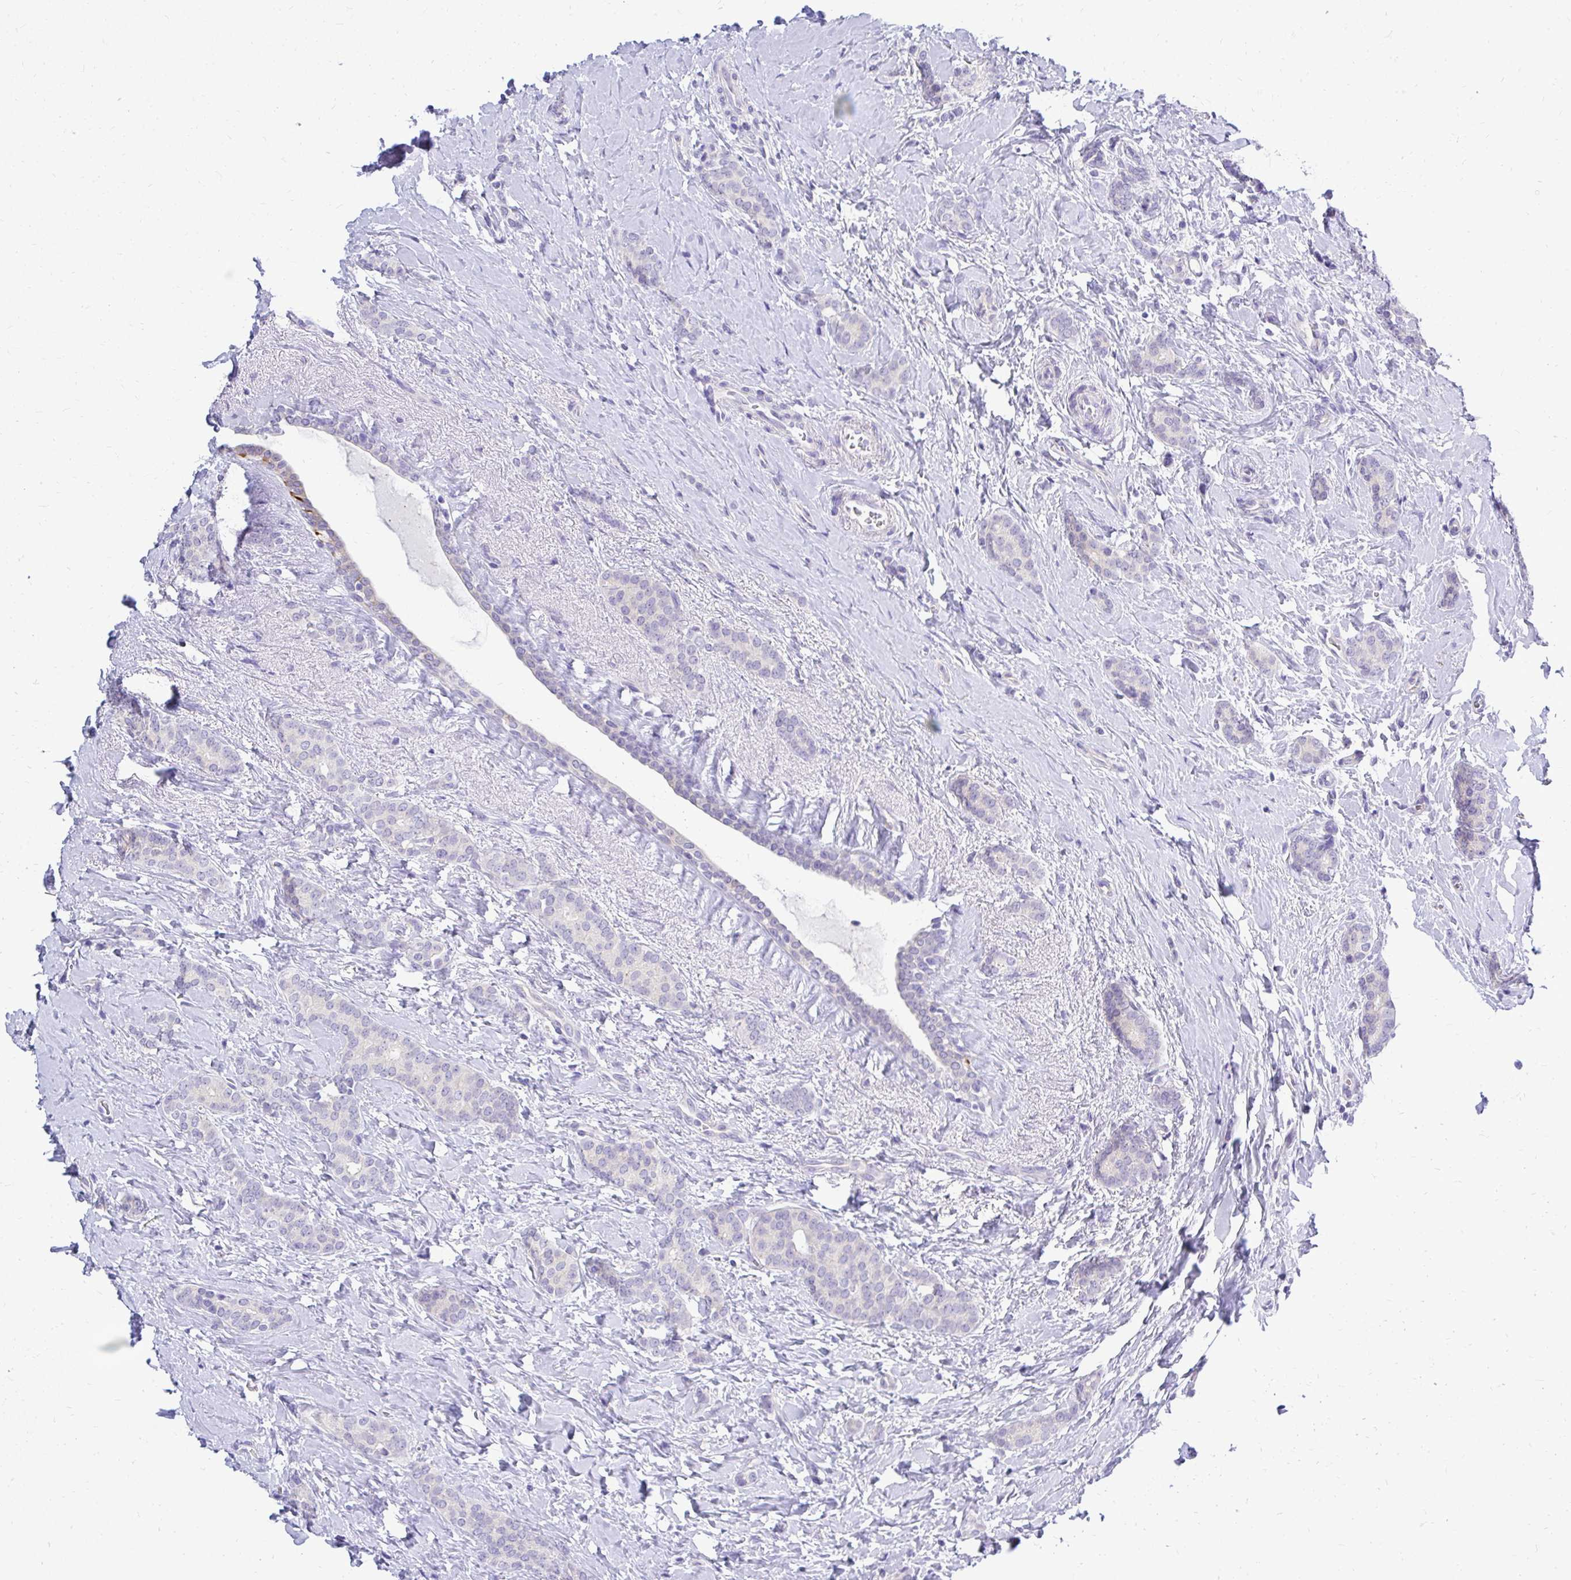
{"staining": {"intensity": "negative", "quantity": "none", "location": "none"}, "tissue": "breast cancer", "cell_type": "Tumor cells", "image_type": "cancer", "snomed": [{"axis": "morphology", "description": "Normal tissue, NOS"}, {"axis": "morphology", "description": "Duct carcinoma"}, {"axis": "topography", "description": "Breast"}], "caption": "Tumor cells are negative for brown protein staining in breast cancer.", "gene": "ZSWIM9", "patient": {"sex": "female", "age": 77}}